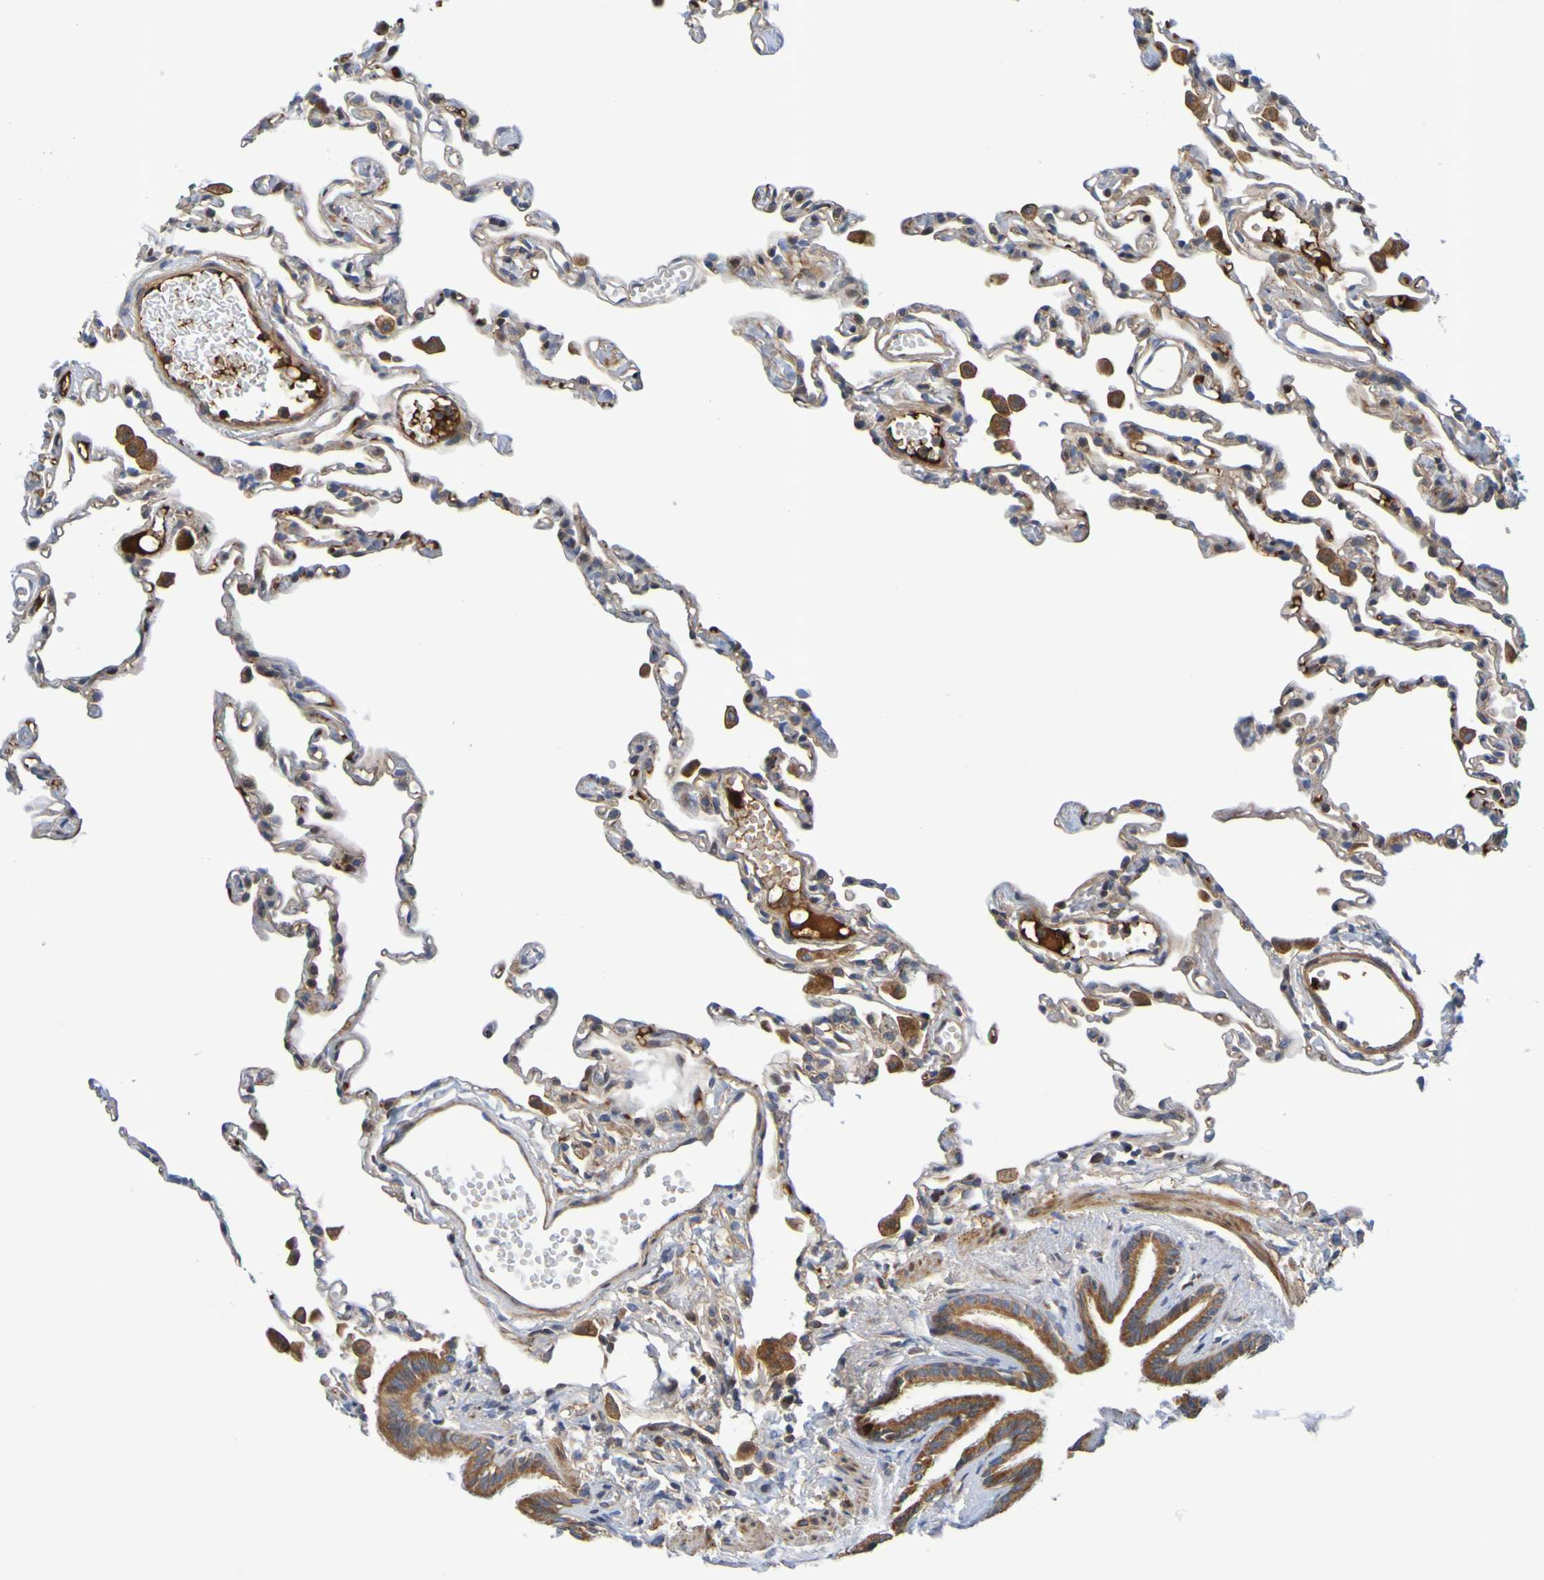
{"staining": {"intensity": "moderate", "quantity": "25%-75%", "location": "cytoplasmic/membranous"}, "tissue": "lung", "cell_type": "Alveolar cells", "image_type": "normal", "snomed": [{"axis": "morphology", "description": "Normal tissue, NOS"}, {"axis": "topography", "description": "Lung"}], "caption": "Immunohistochemical staining of unremarkable human lung shows medium levels of moderate cytoplasmic/membranous staining in about 25%-75% of alveolar cells. The staining was performed using DAB (3,3'-diaminobenzidine), with brown indicating positive protein expression. Nuclei are stained blue with hematoxylin.", "gene": "CCDC51", "patient": {"sex": "female", "age": 49}}